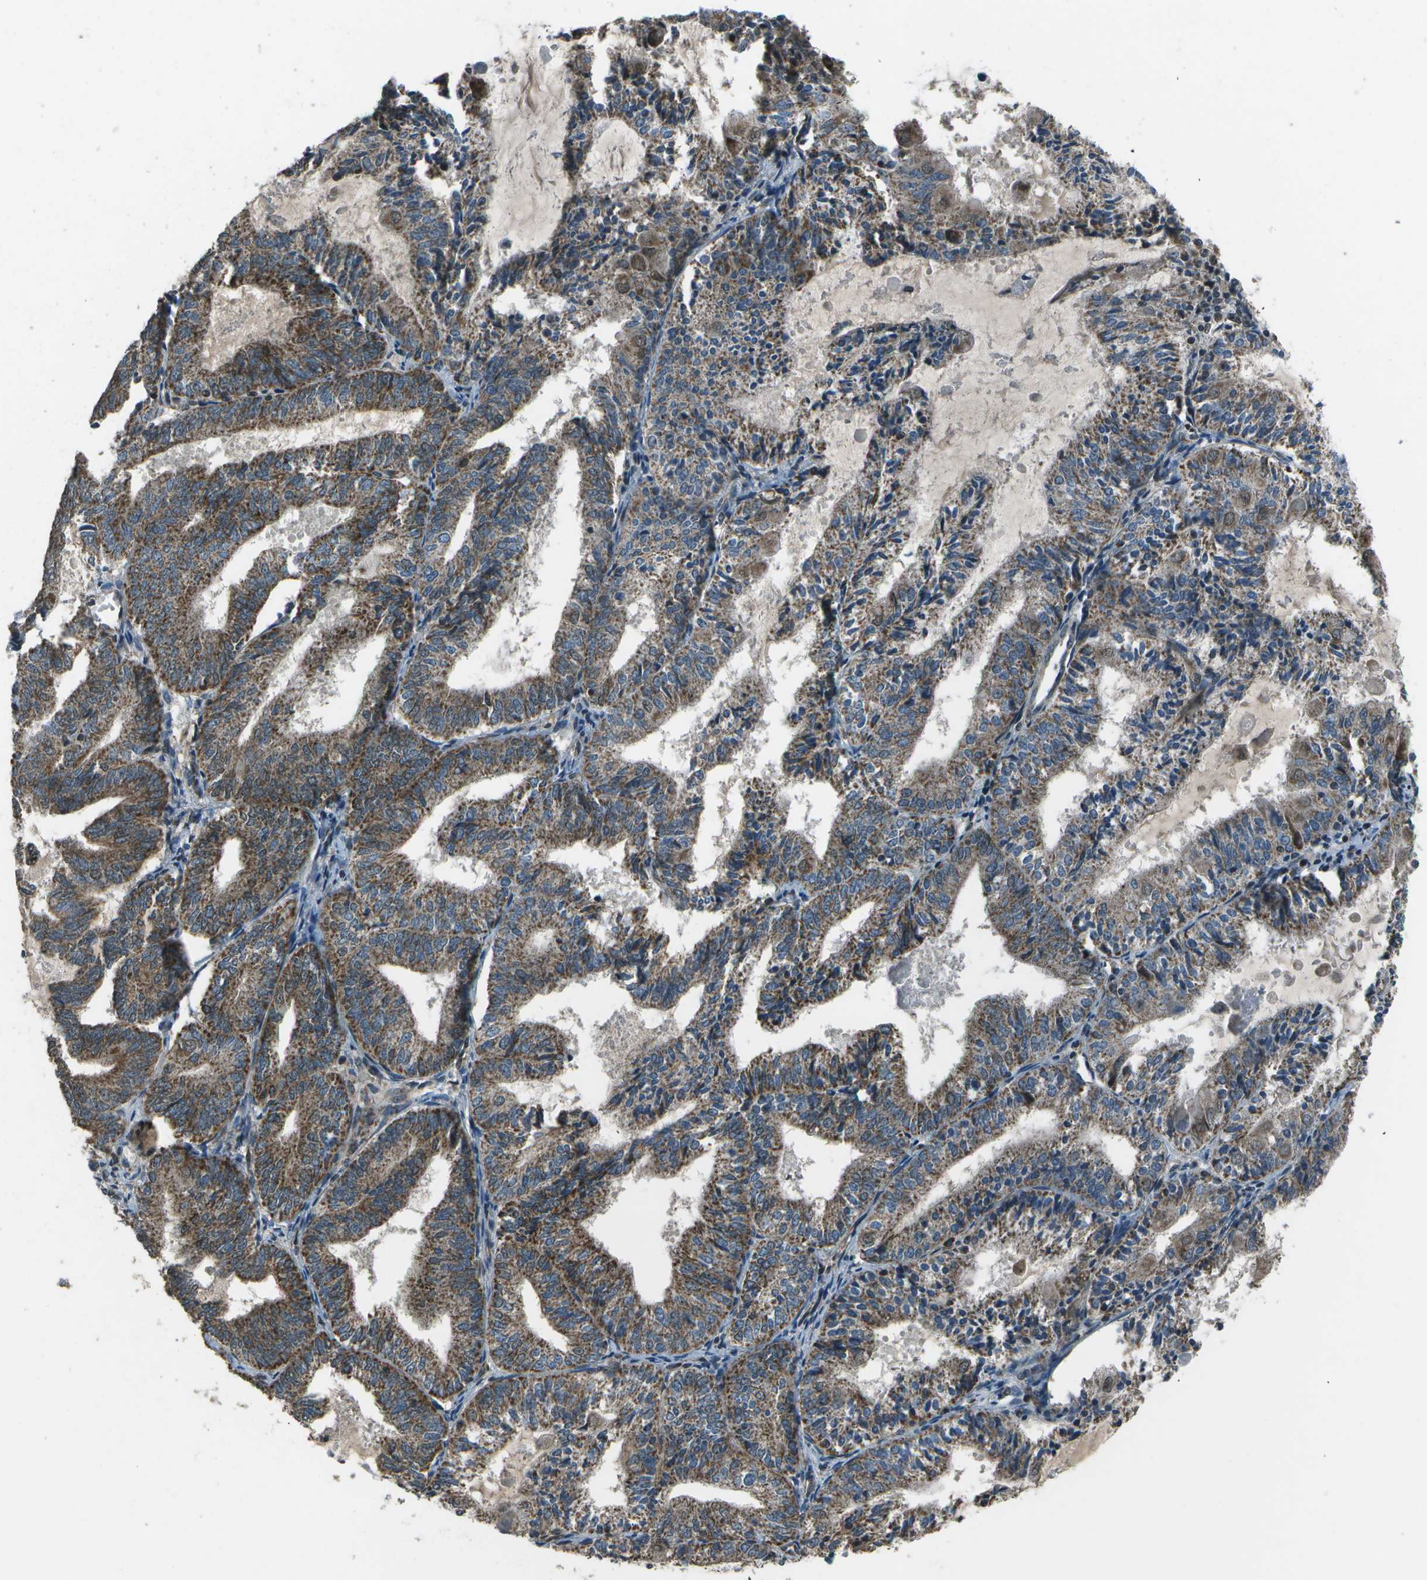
{"staining": {"intensity": "moderate", "quantity": ">75%", "location": "cytoplasmic/membranous"}, "tissue": "endometrial cancer", "cell_type": "Tumor cells", "image_type": "cancer", "snomed": [{"axis": "morphology", "description": "Adenocarcinoma, NOS"}, {"axis": "topography", "description": "Endometrium"}], "caption": "DAB (3,3'-diaminobenzidine) immunohistochemical staining of endometrial cancer (adenocarcinoma) displays moderate cytoplasmic/membranous protein staining in about >75% of tumor cells.", "gene": "EIF2AK1", "patient": {"sex": "female", "age": 81}}